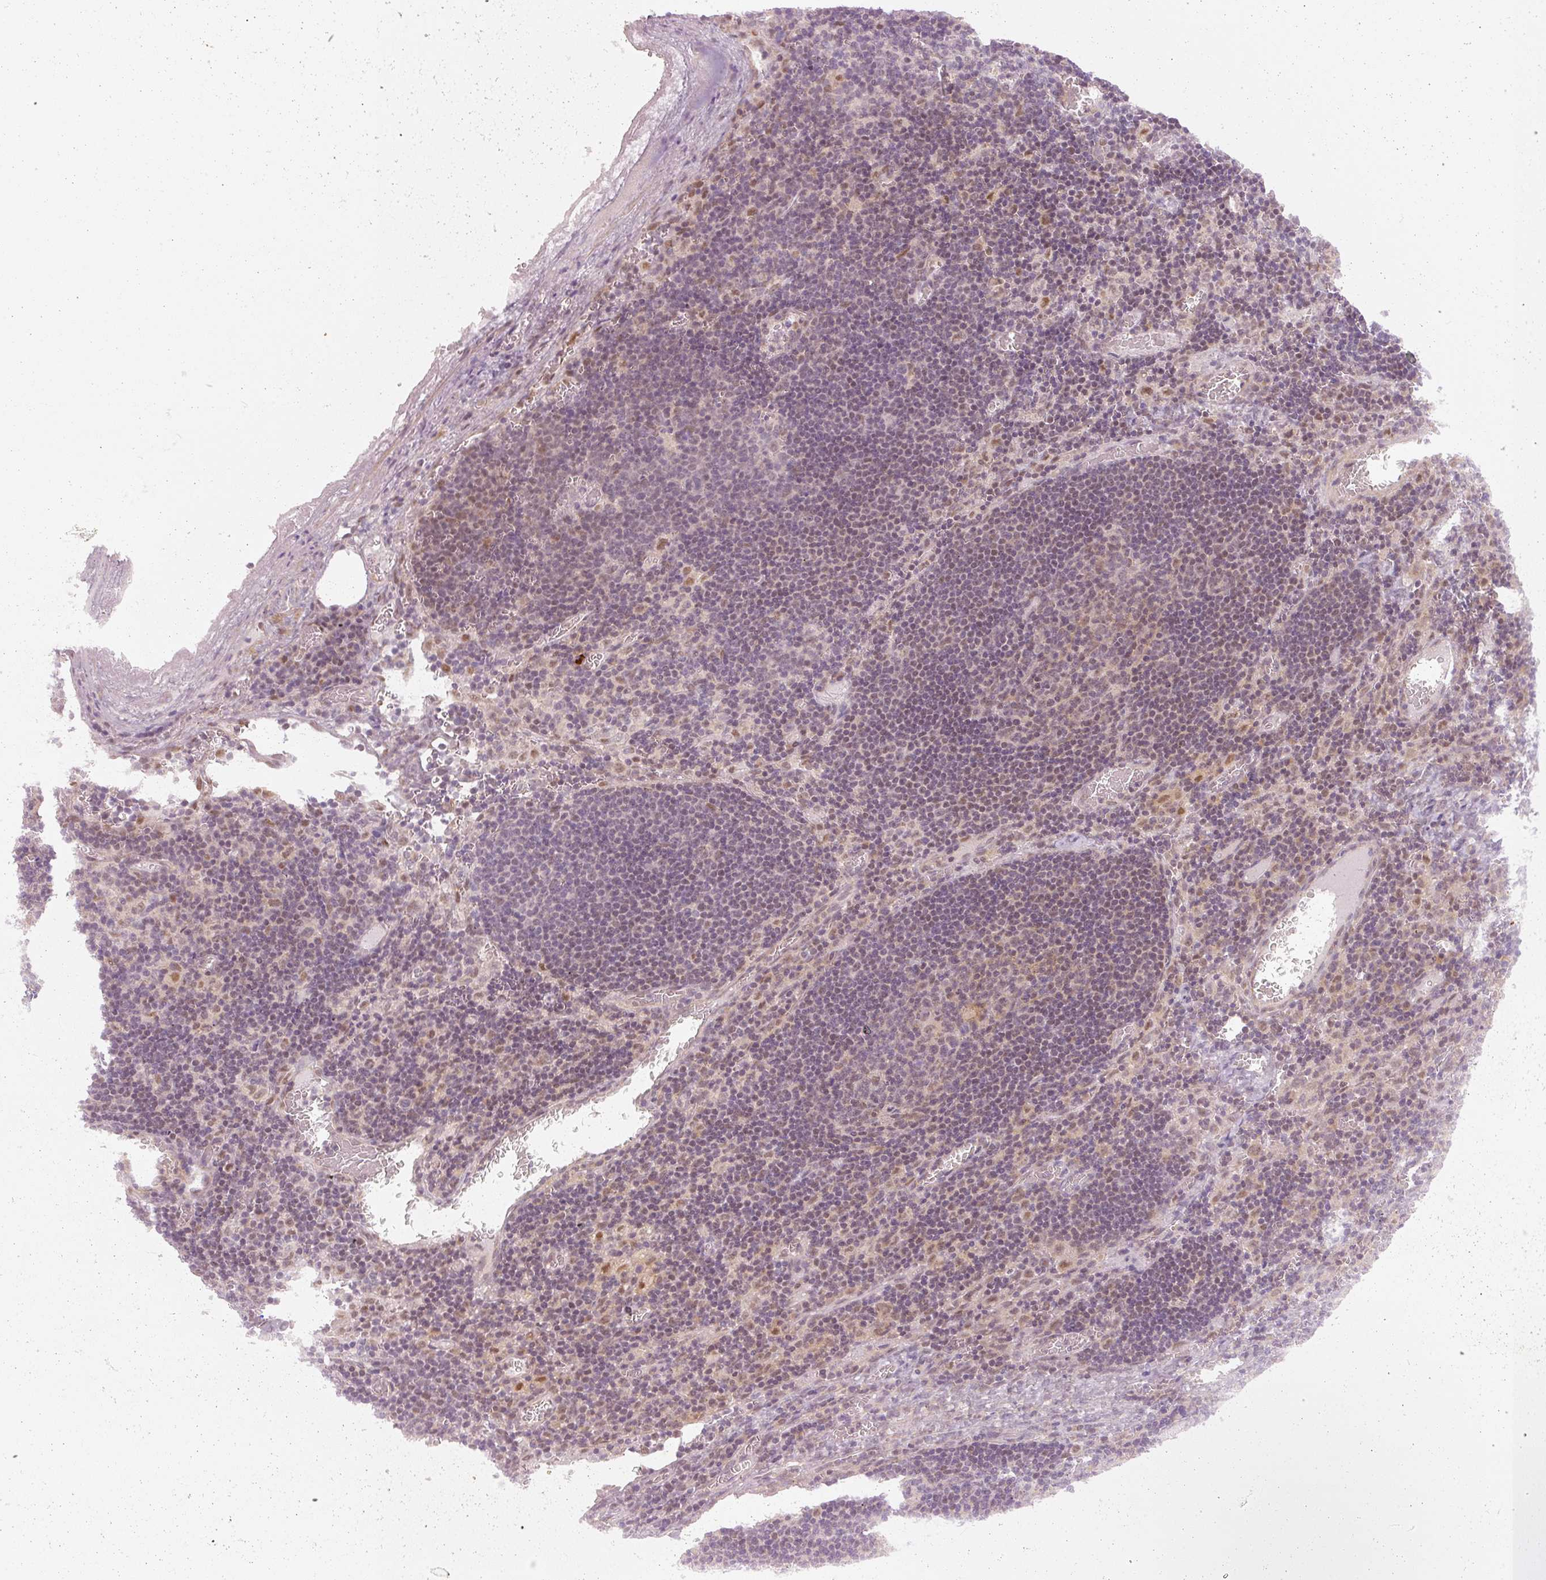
{"staining": {"intensity": "weak", "quantity": "<25%", "location": "nuclear"}, "tissue": "lymph node", "cell_type": "Germinal center cells", "image_type": "normal", "snomed": [{"axis": "morphology", "description": "Normal tissue, NOS"}, {"axis": "topography", "description": "Lymph node"}], "caption": "DAB immunohistochemical staining of benign lymph node shows no significant staining in germinal center cells.", "gene": "DAPP1", "patient": {"sex": "male", "age": 50}}